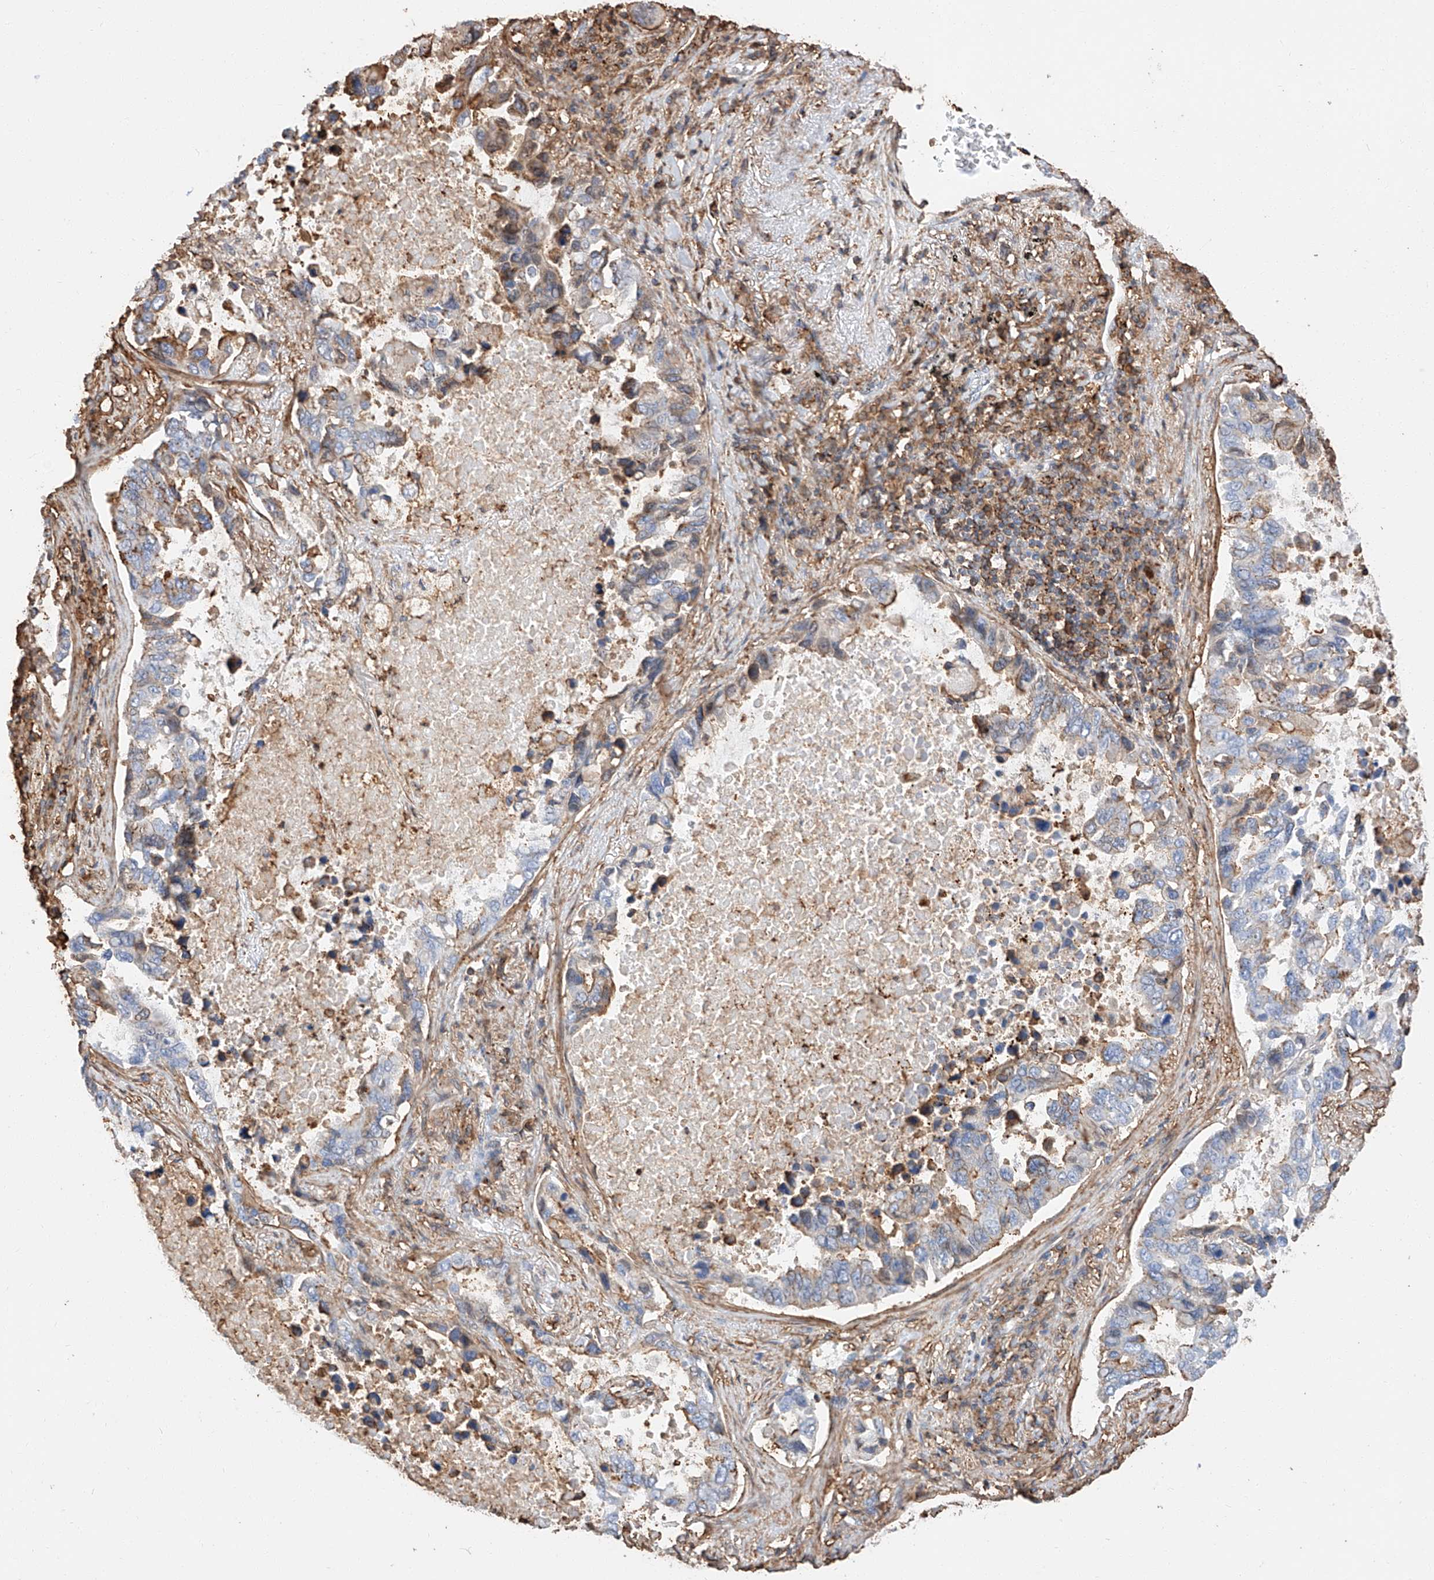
{"staining": {"intensity": "moderate", "quantity": "25%-75%", "location": "cytoplasmic/membranous"}, "tissue": "lung cancer", "cell_type": "Tumor cells", "image_type": "cancer", "snomed": [{"axis": "morphology", "description": "Adenocarcinoma, NOS"}, {"axis": "topography", "description": "Lung"}], "caption": "Brown immunohistochemical staining in human lung cancer (adenocarcinoma) exhibits moderate cytoplasmic/membranous staining in about 25%-75% of tumor cells.", "gene": "WFS1", "patient": {"sex": "male", "age": 64}}